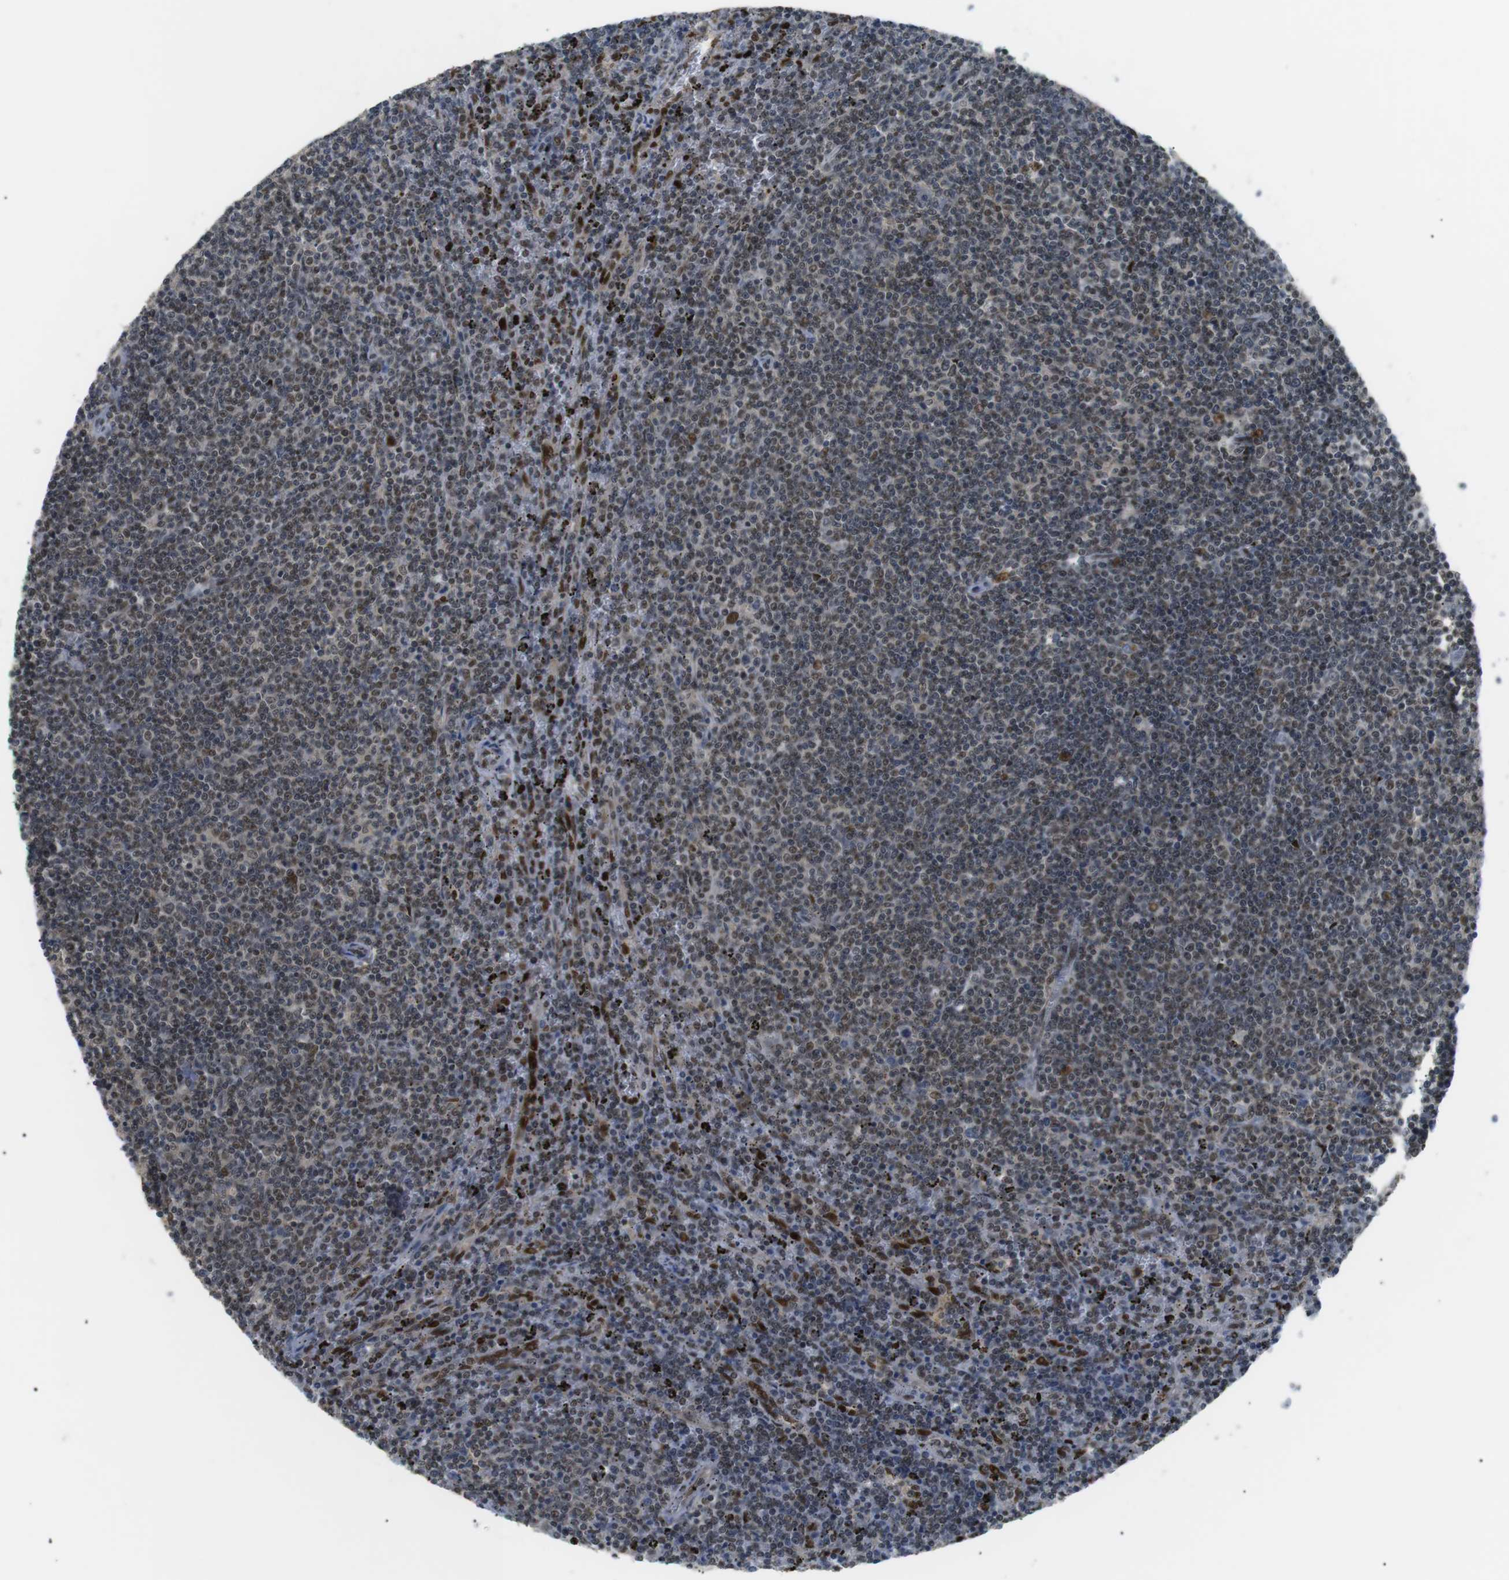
{"staining": {"intensity": "weak", "quantity": ">75%", "location": "nuclear"}, "tissue": "lymphoma", "cell_type": "Tumor cells", "image_type": "cancer", "snomed": [{"axis": "morphology", "description": "Malignant lymphoma, non-Hodgkin's type, Low grade"}, {"axis": "topography", "description": "Spleen"}], "caption": "Tumor cells show low levels of weak nuclear expression in approximately >75% of cells in human lymphoma. The protein of interest is stained brown, and the nuclei are stained in blue (DAB (3,3'-diaminobenzidine) IHC with brightfield microscopy, high magnification).", "gene": "ORAI3", "patient": {"sex": "female", "age": 50}}